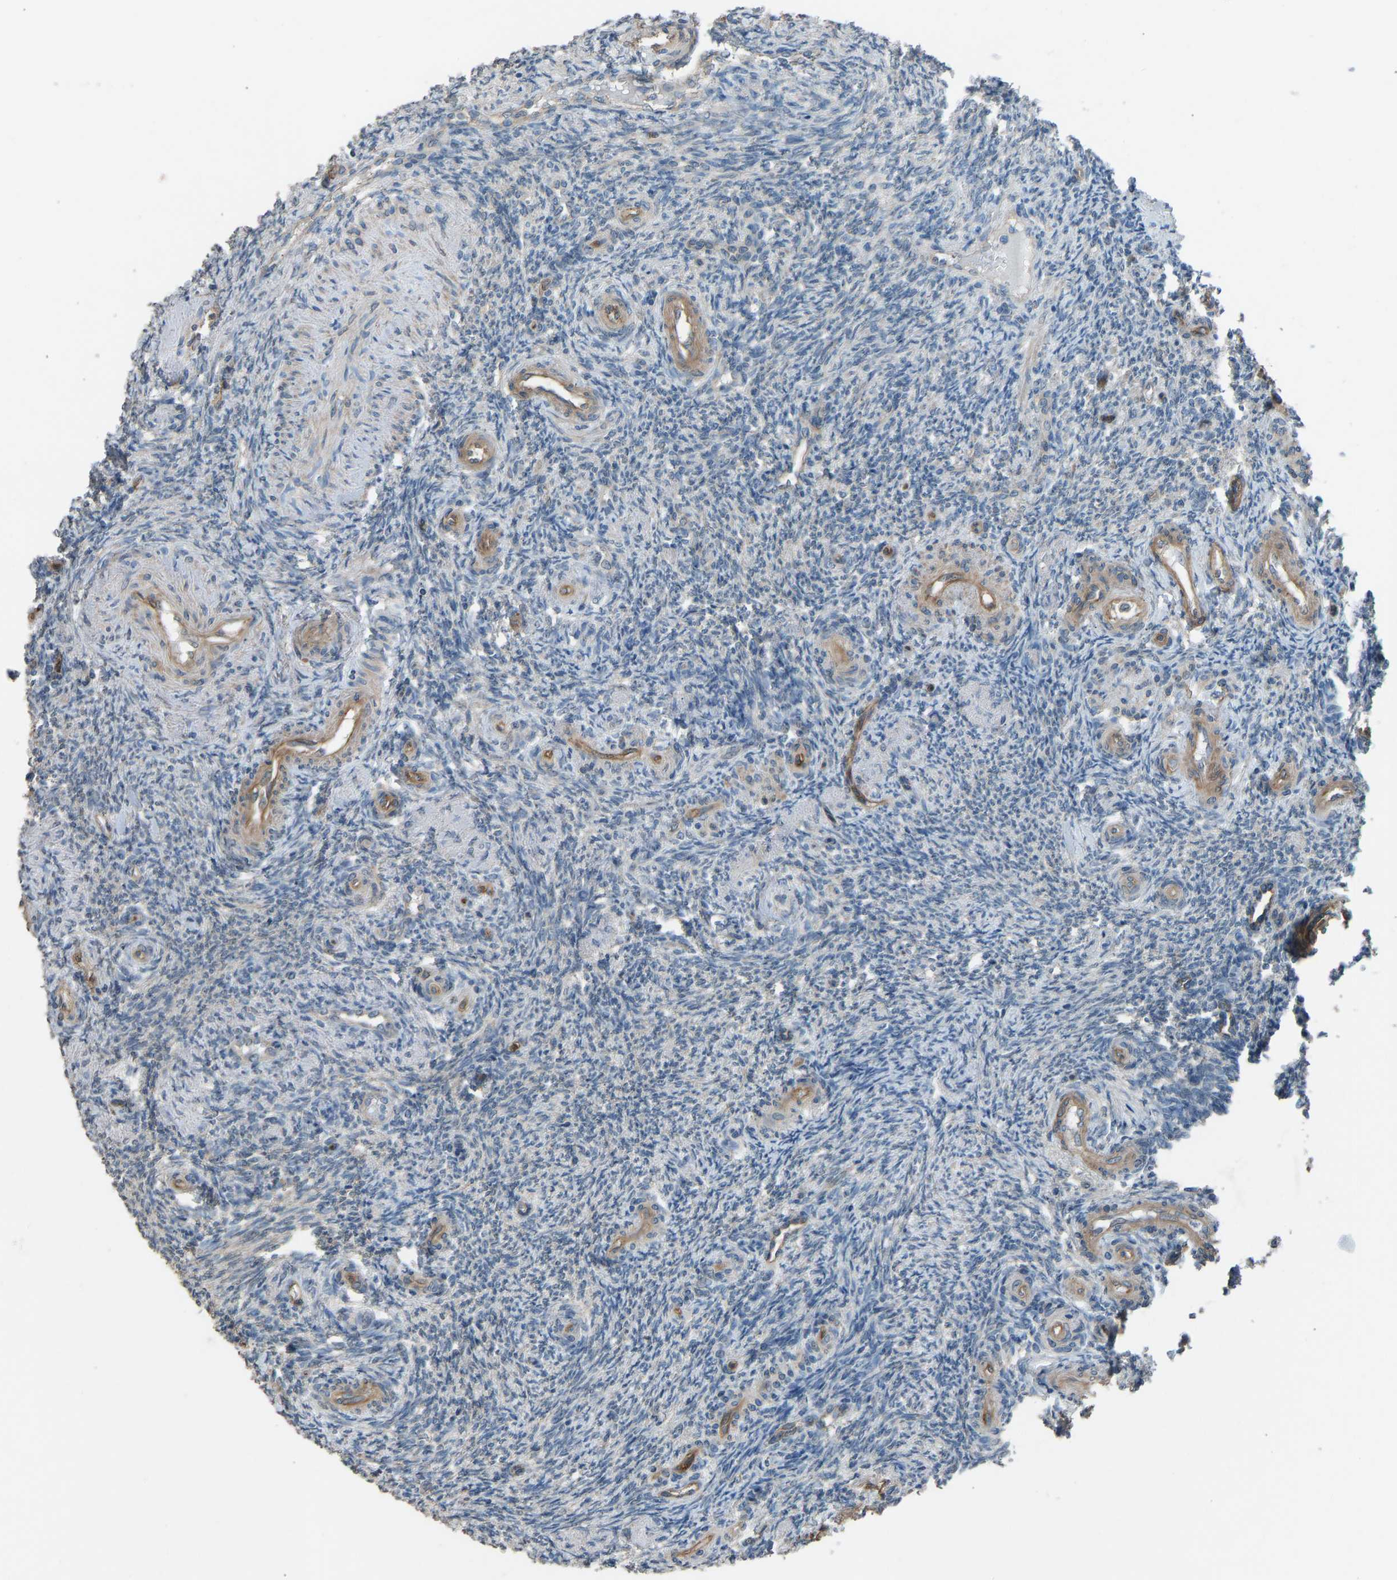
{"staining": {"intensity": "weak", "quantity": "25%-75%", "location": "cytoplasmic/membranous"}, "tissue": "ovary", "cell_type": "Ovarian stroma cells", "image_type": "normal", "snomed": [{"axis": "morphology", "description": "Normal tissue, NOS"}, {"axis": "topography", "description": "Ovary"}], "caption": "This micrograph reveals benign ovary stained with immunohistochemistry to label a protein in brown. The cytoplasmic/membranous of ovarian stroma cells show weak positivity for the protein. Nuclei are counter-stained blue.", "gene": "SLC43A1", "patient": {"sex": "female", "age": 41}}